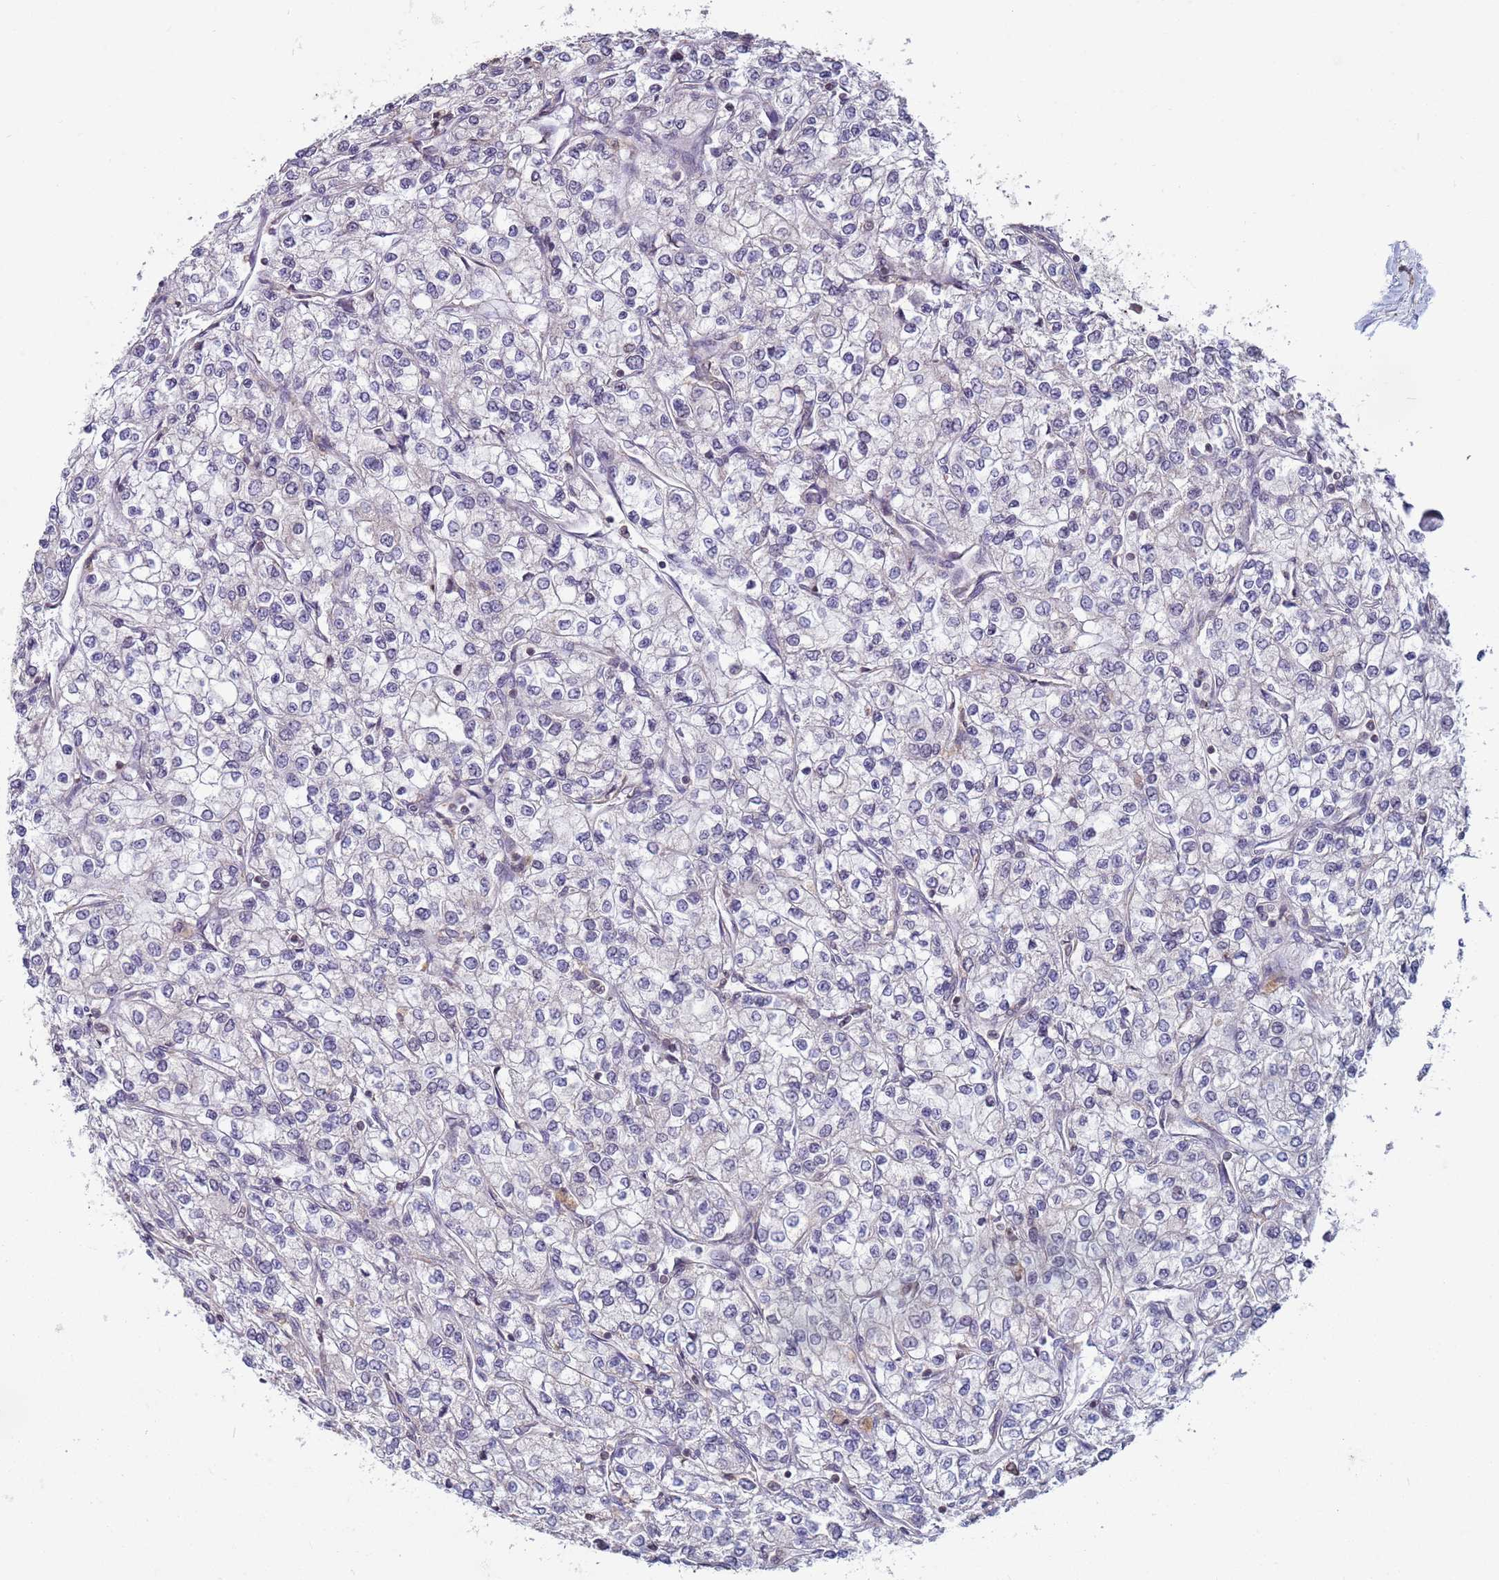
{"staining": {"intensity": "negative", "quantity": "none", "location": "none"}, "tissue": "renal cancer", "cell_type": "Tumor cells", "image_type": "cancer", "snomed": [{"axis": "morphology", "description": "Adenocarcinoma, NOS"}, {"axis": "topography", "description": "Kidney"}], "caption": "Immunohistochemical staining of human renal adenocarcinoma exhibits no significant staining in tumor cells. The staining was performed using DAB to visualize the protein expression in brown, while the nuclei were stained in blue with hematoxylin (Magnification: 20x).", "gene": "SNAPC4", "patient": {"sex": "male", "age": 80}}